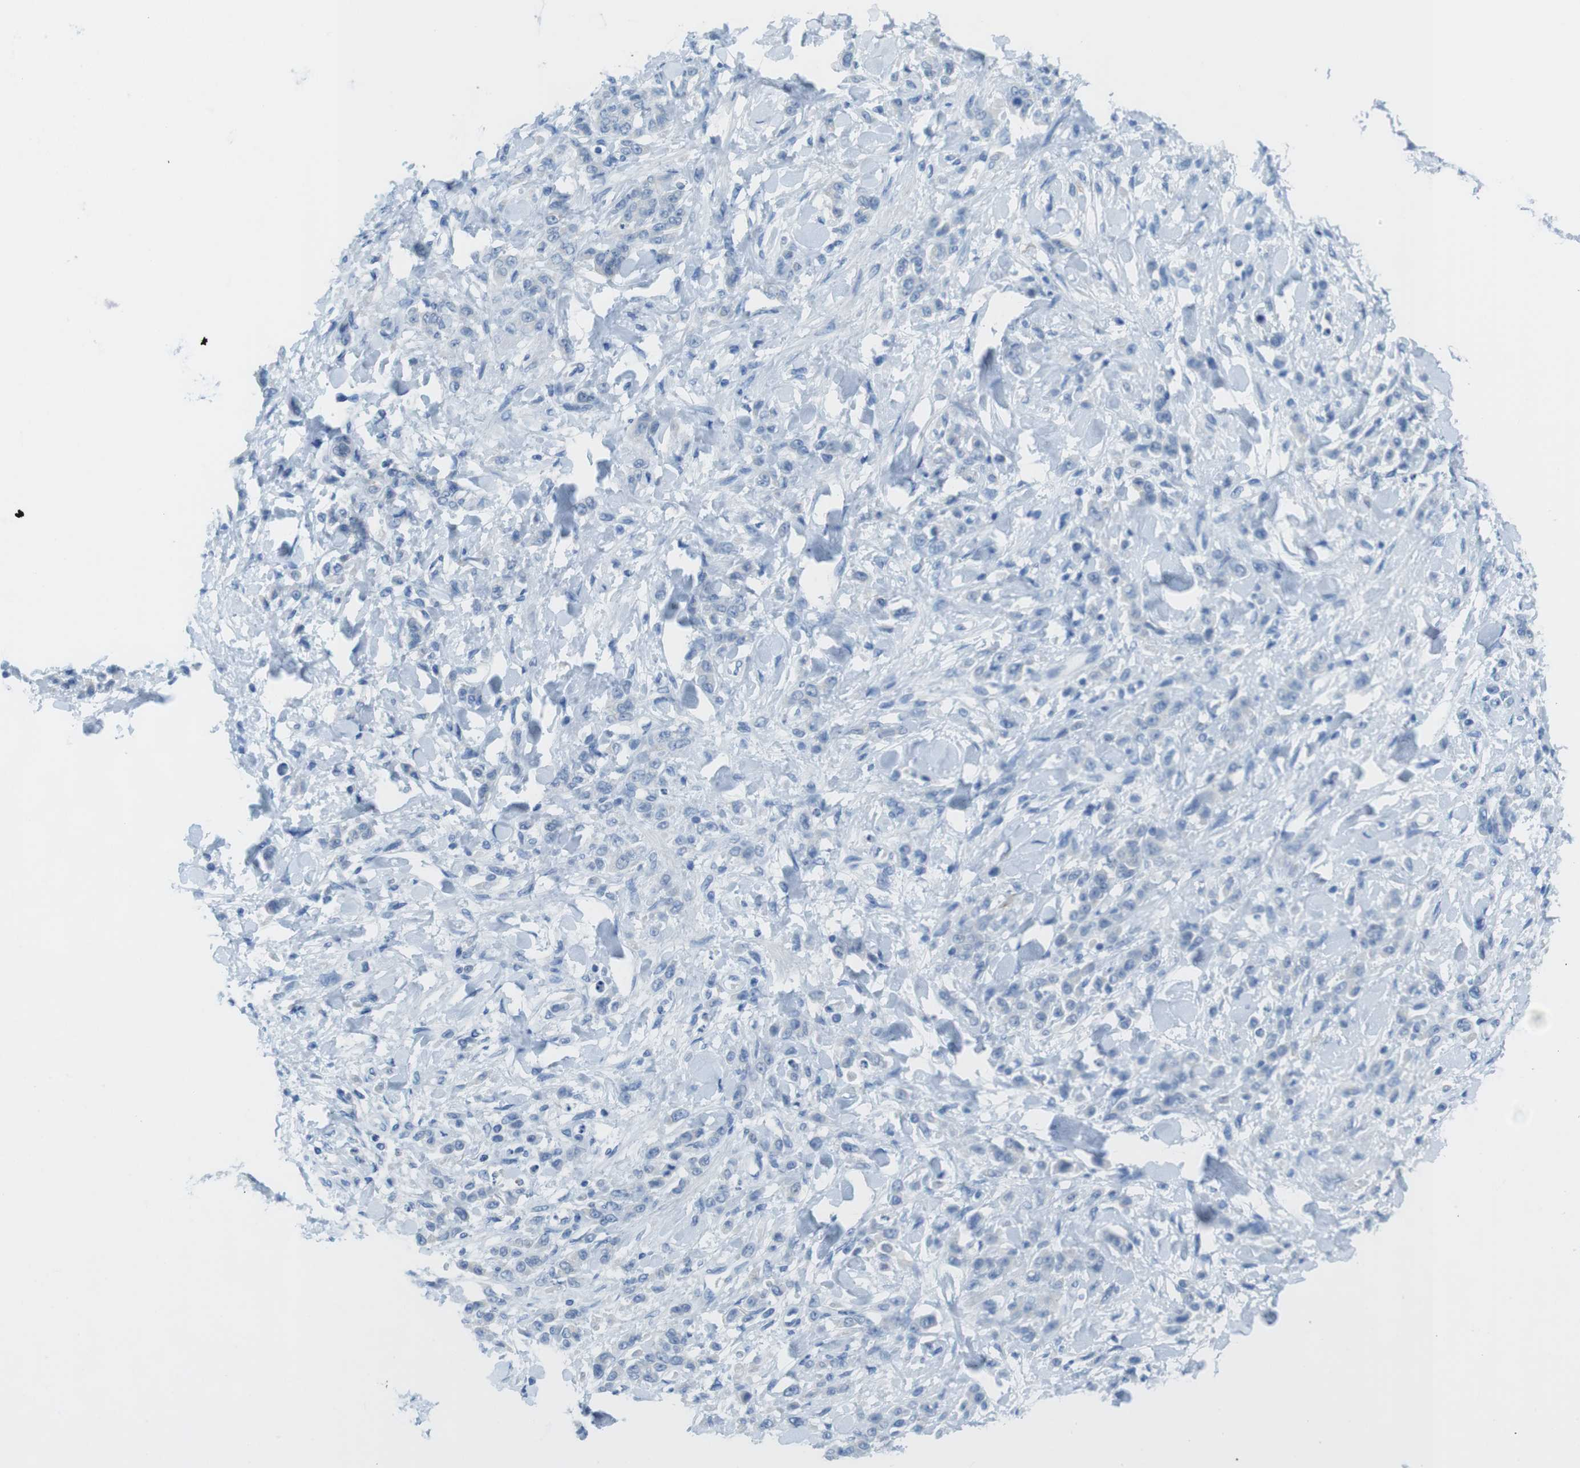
{"staining": {"intensity": "negative", "quantity": "none", "location": "none"}, "tissue": "stomach cancer", "cell_type": "Tumor cells", "image_type": "cancer", "snomed": [{"axis": "morphology", "description": "Normal tissue, NOS"}, {"axis": "morphology", "description": "Adenocarcinoma, NOS"}, {"axis": "topography", "description": "Stomach"}], "caption": "Histopathology image shows no significant protein positivity in tumor cells of stomach cancer.", "gene": "GAP43", "patient": {"sex": "male", "age": 82}}